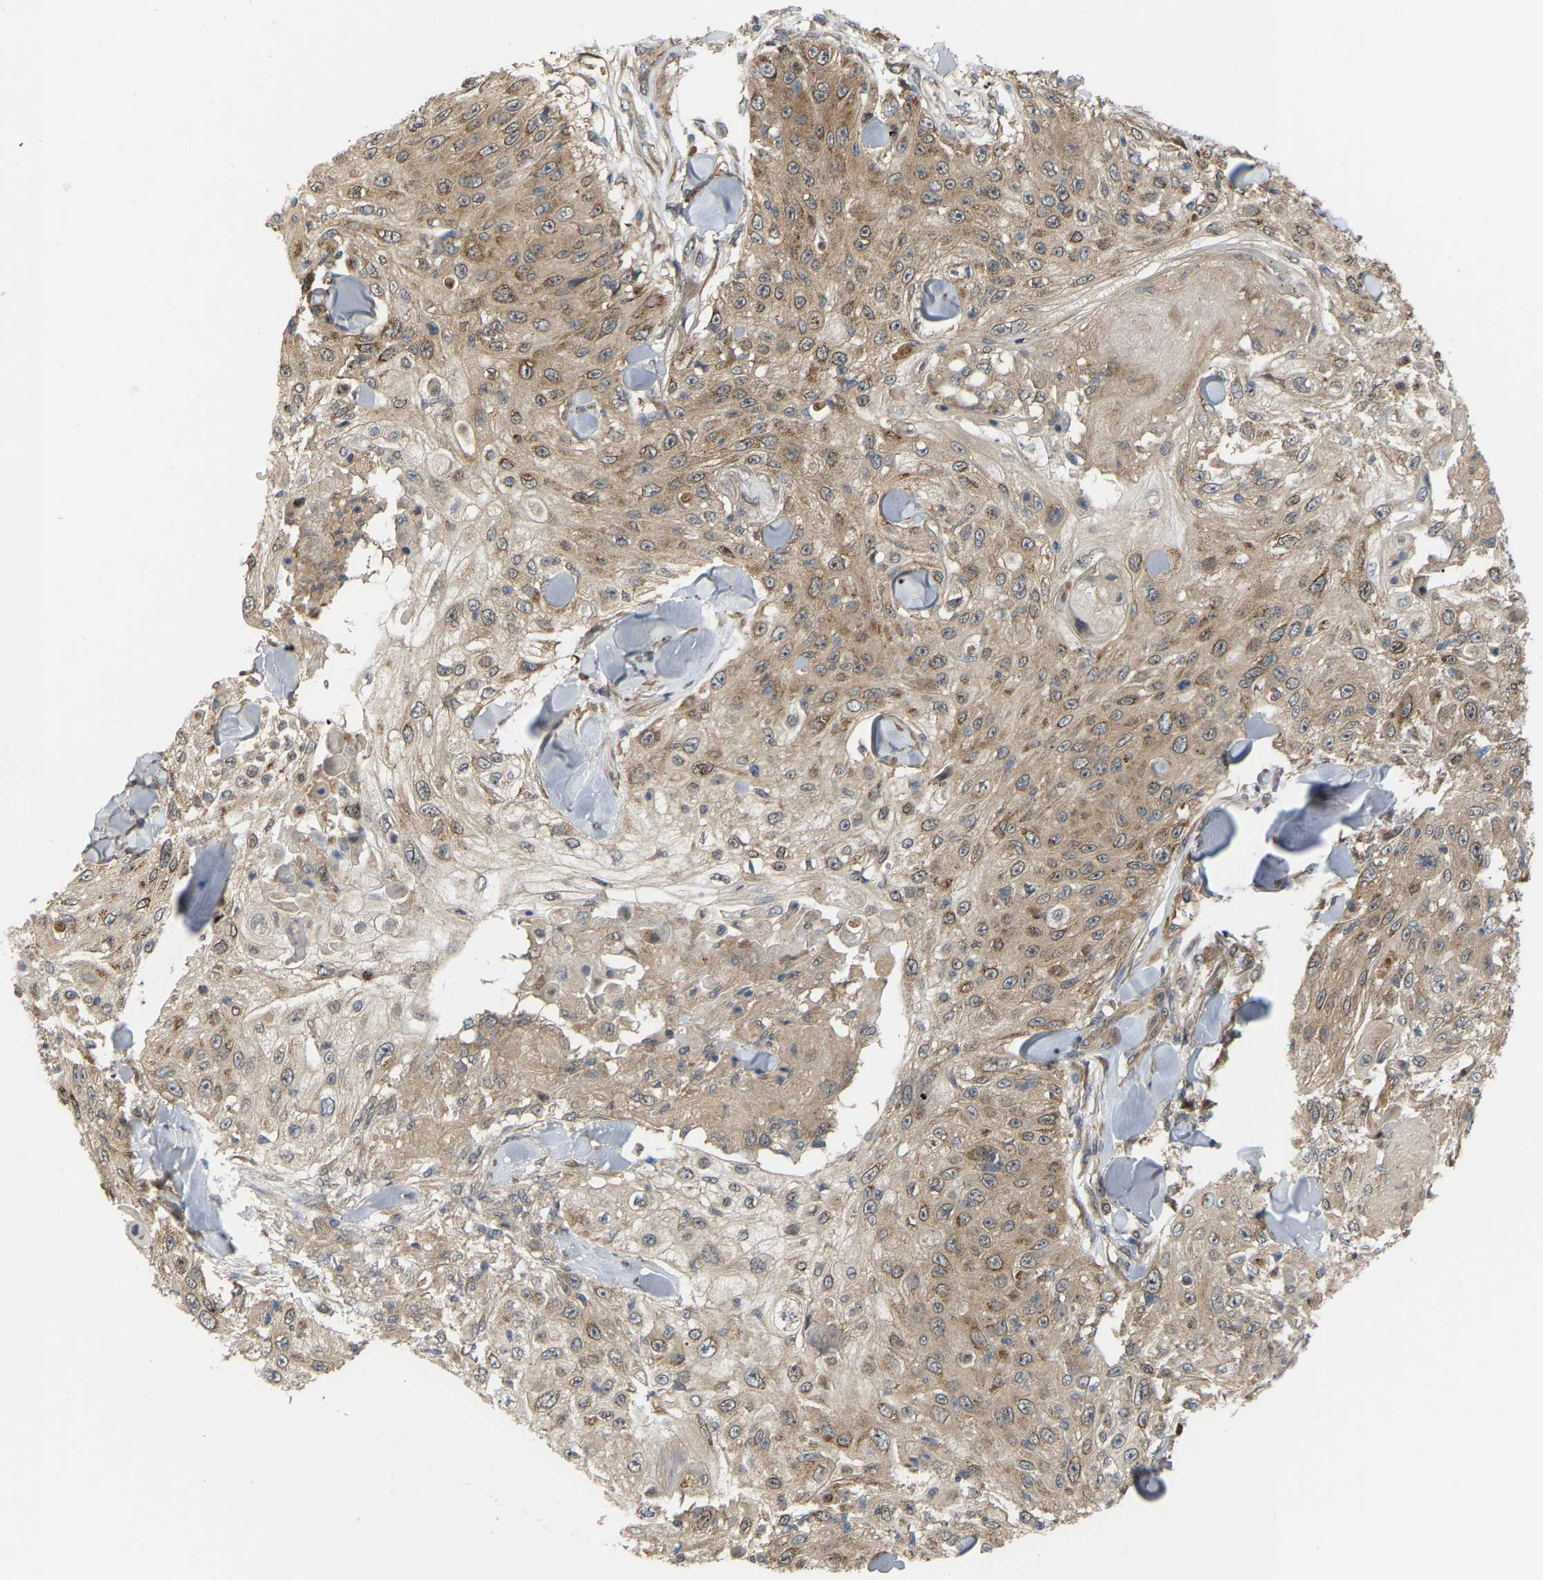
{"staining": {"intensity": "moderate", "quantity": ">75%", "location": "cytoplasmic/membranous"}, "tissue": "skin cancer", "cell_type": "Tumor cells", "image_type": "cancer", "snomed": [{"axis": "morphology", "description": "Squamous cell carcinoma, NOS"}, {"axis": "topography", "description": "Skin"}], "caption": "Skin cancer was stained to show a protein in brown. There is medium levels of moderate cytoplasmic/membranous expression in approximately >75% of tumor cells. The staining was performed using DAB to visualize the protein expression in brown, while the nuclei were stained in blue with hematoxylin (Magnification: 20x).", "gene": "CROT", "patient": {"sex": "male", "age": 86}}